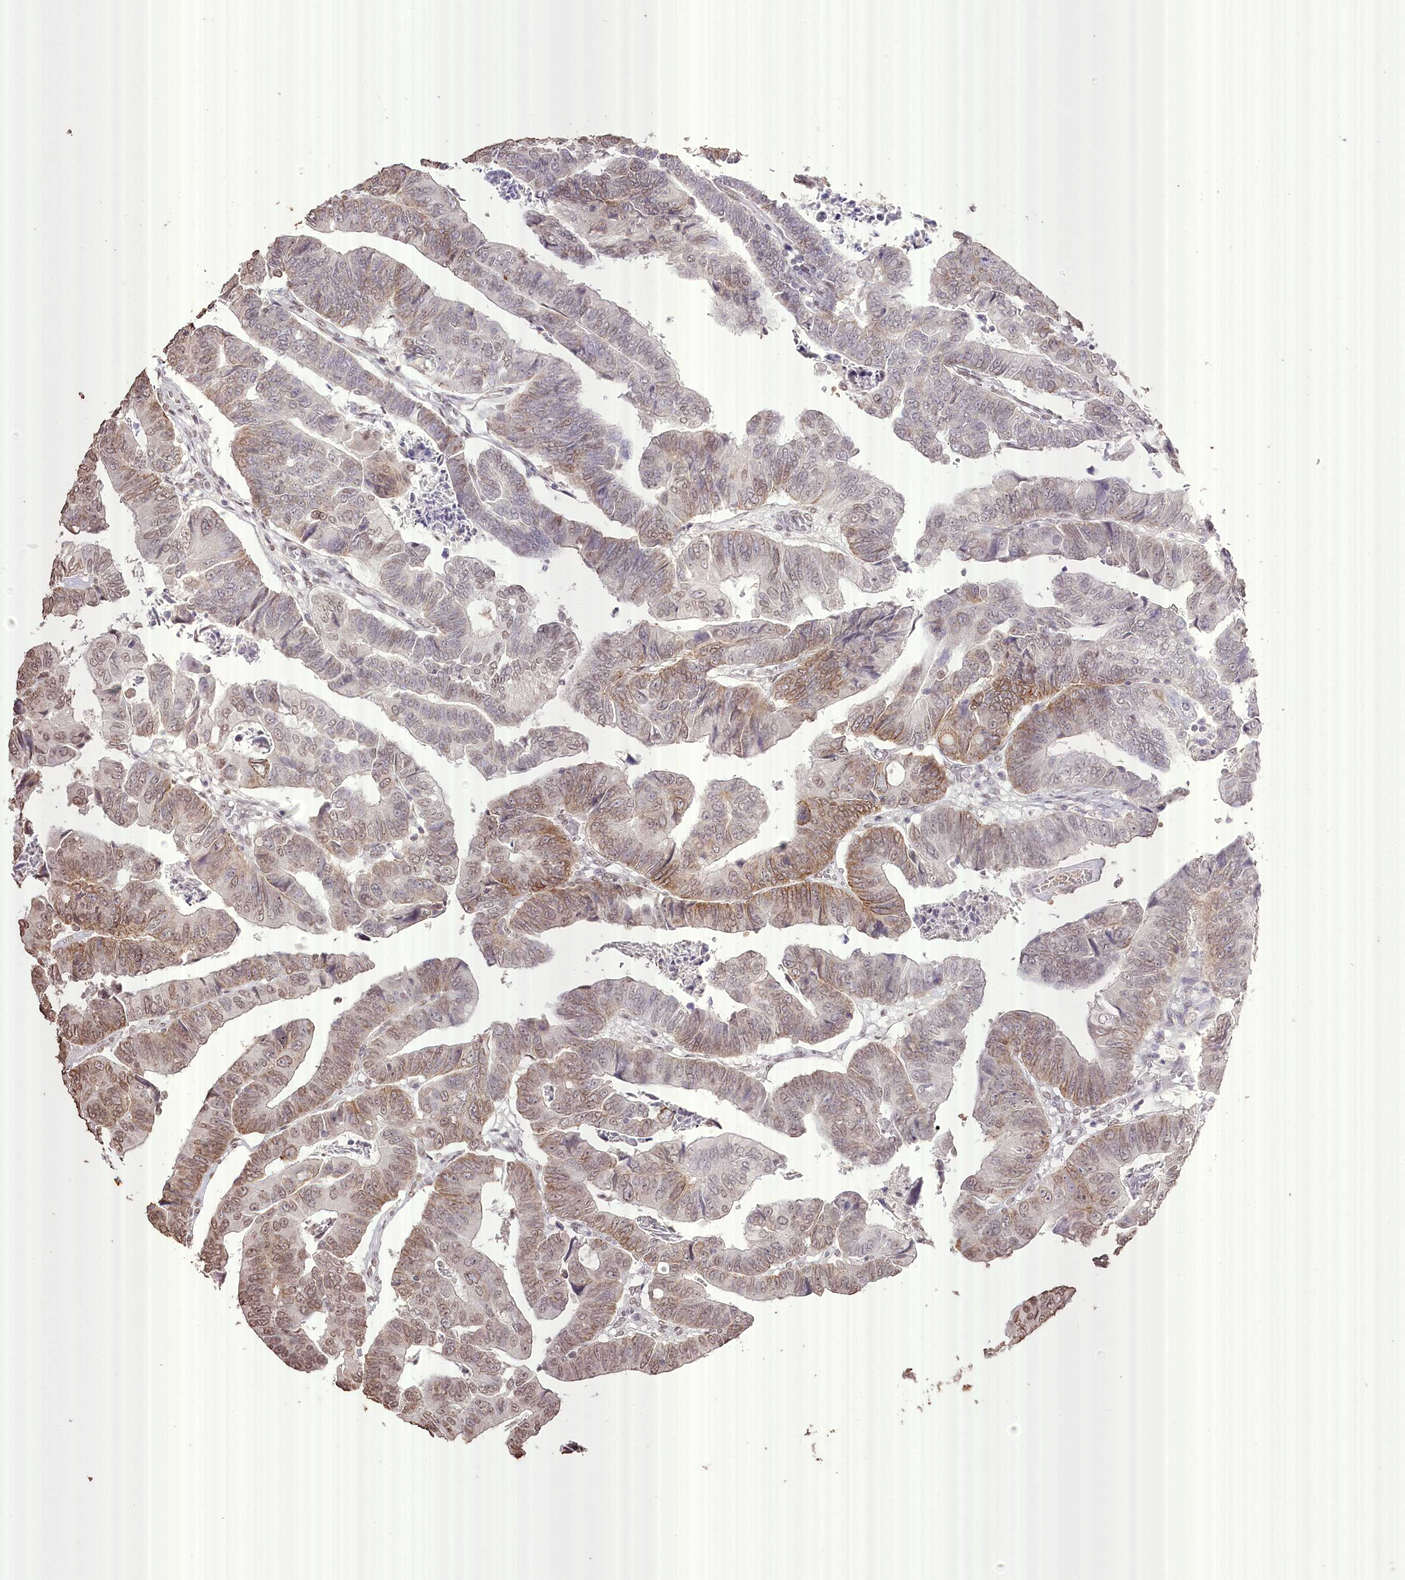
{"staining": {"intensity": "moderate", "quantity": "<25%", "location": "cytoplasmic/membranous,nuclear"}, "tissue": "colorectal cancer", "cell_type": "Tumor cells", "image_type": "cancer", "snomed": [{"axis": "morphology", "description": "Adenocarcinoma, NOS"}, {"axis": "topography", "description": "Rectum"}], "caption": "Colorectal cancer (adenocarcinoma) stained for a protein reveals moderate cytoplasmic/membranous and nuclear positivity in tumor cells.", "gene": "SLC39A10", "patient": {"sex": "female", "age": 65}}